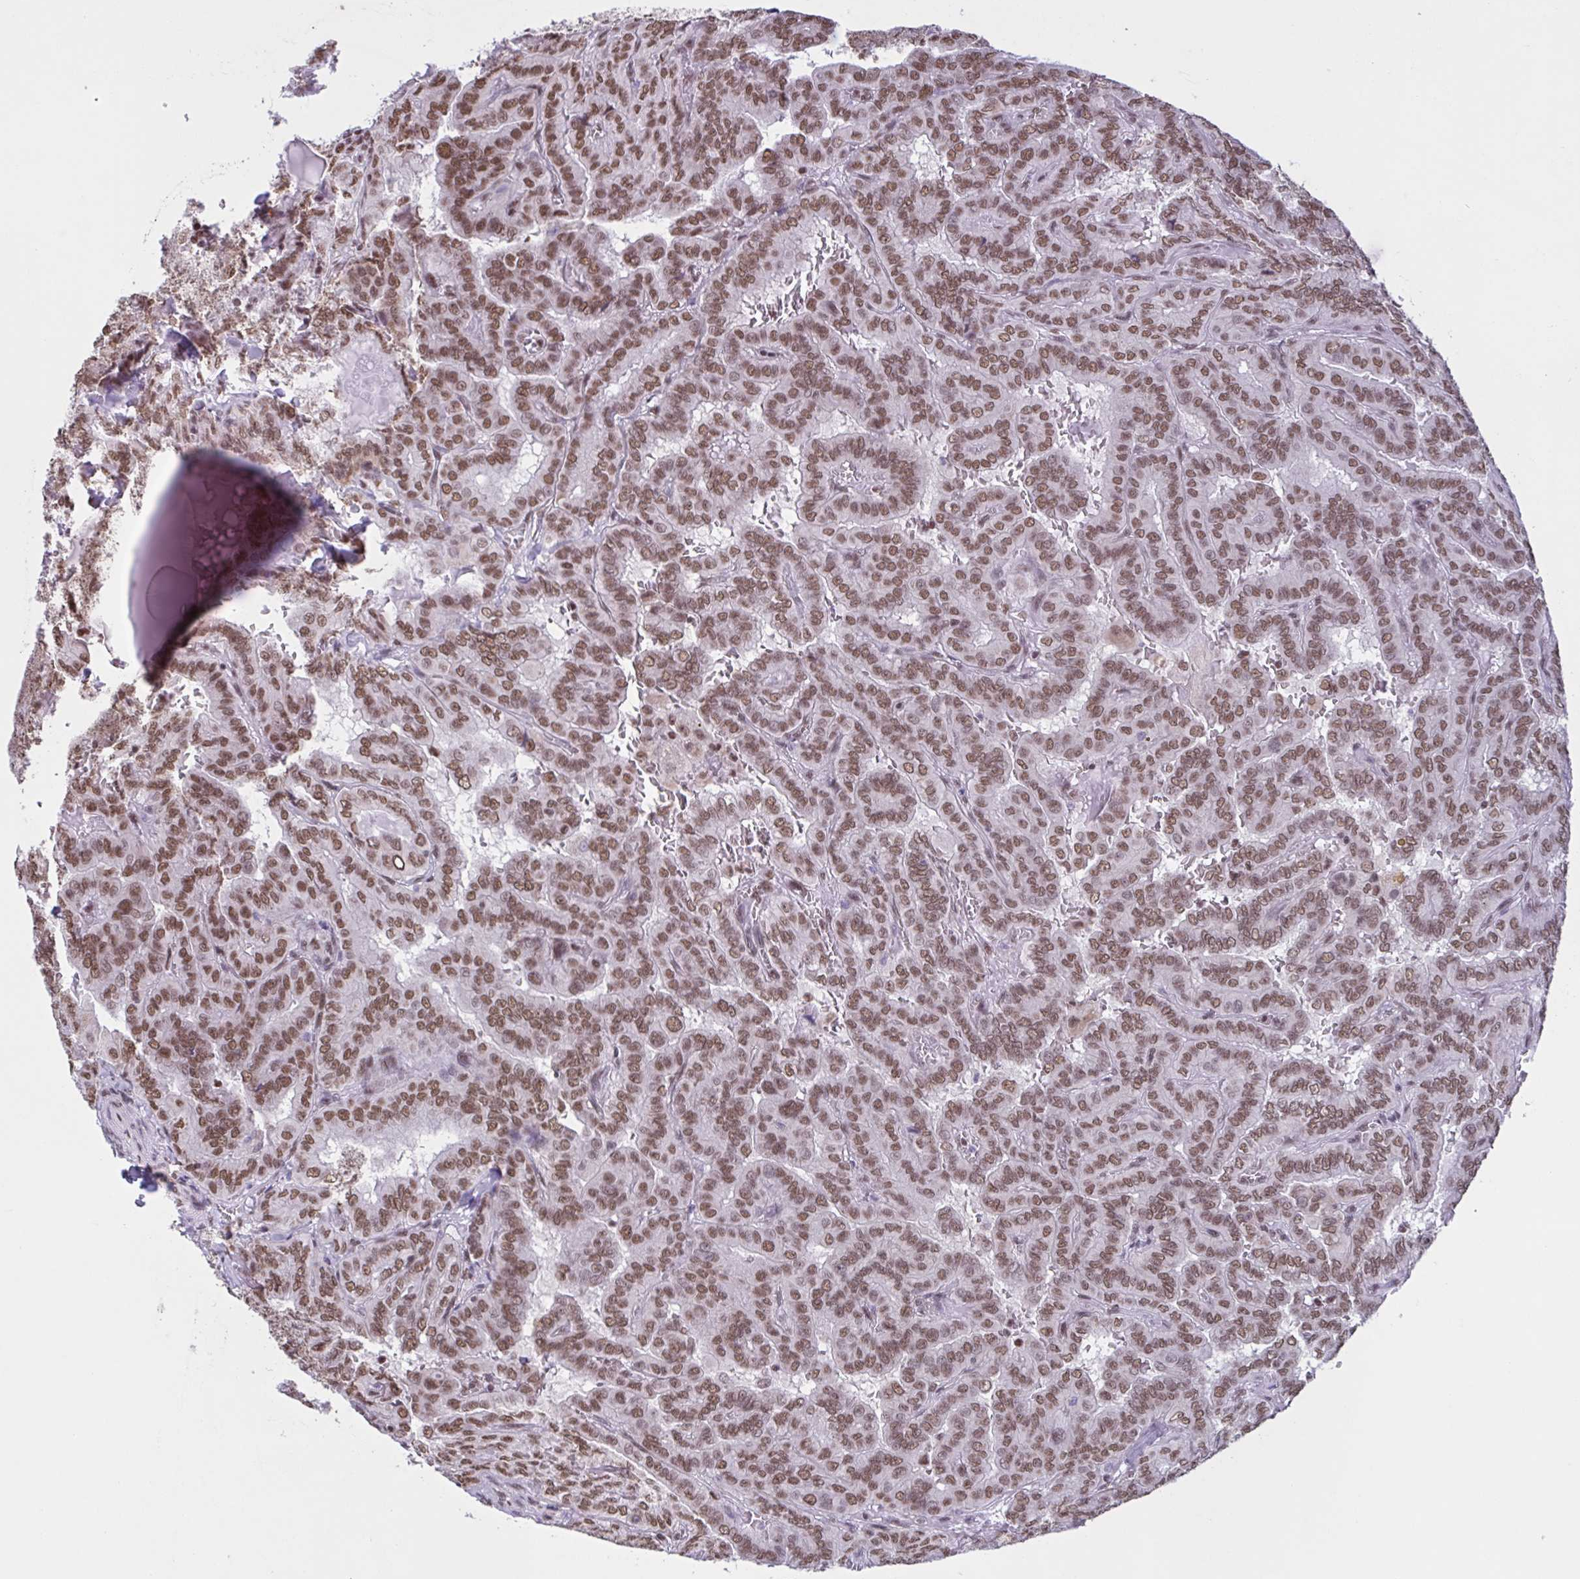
{"staining": {"intensity": "moderate", "quantity": ">75%", "location": "nuclear"}, "tissue": "thyroid cancer", "cell_type": "Tumor cells", "image_type": "cancer", "snomed": [{"axis": "morphology", "description": "Papillary adenocarcinoma, NOS"}, {"axis": "topography", "description": "Thyroid gland"}], "caption": "Tumor cells show medium levels of moderate nuclear staining in about >75% of cells in human thyroid papillary adenocarcinoma.", "gene": "TIMM21", "patient": {"sex": "female", "age": 46}}